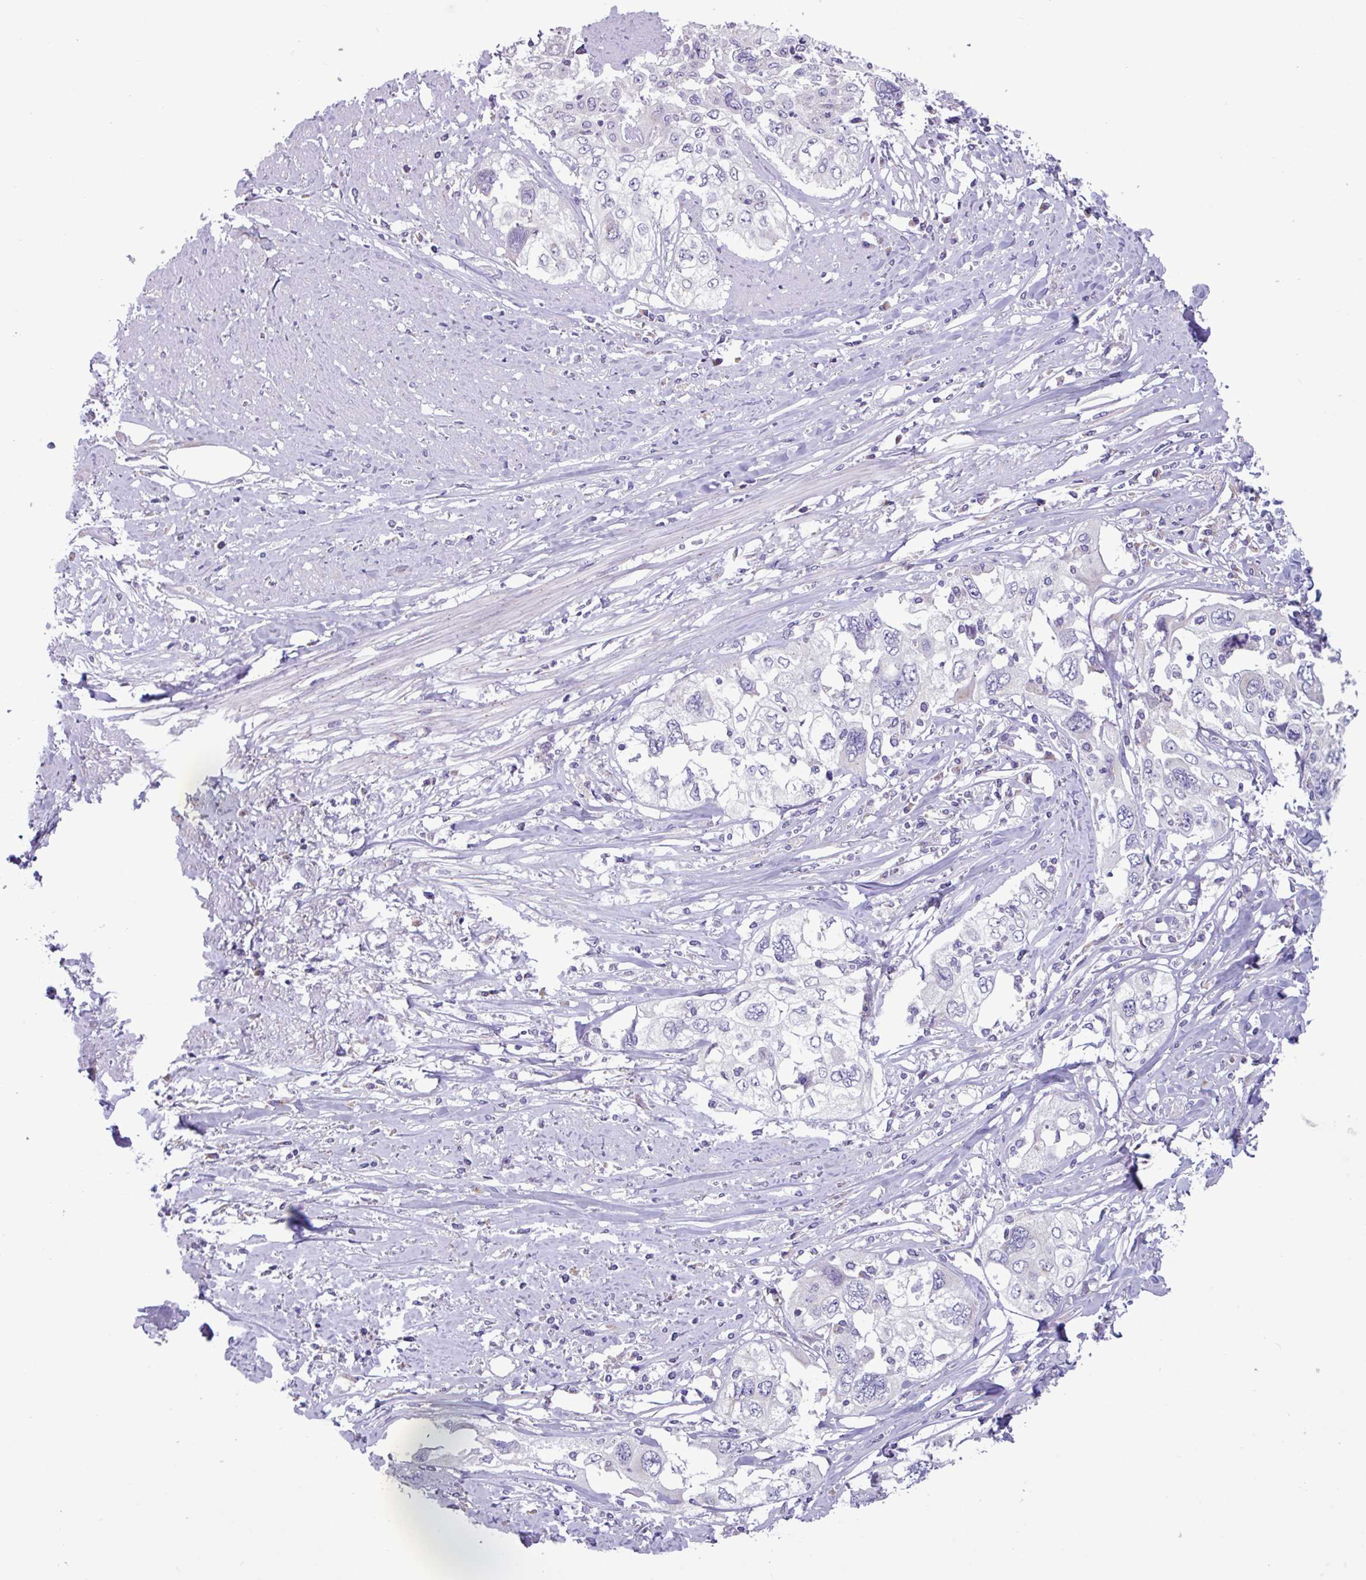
{"staining": {"intensity": "negative", "quantity": "none", "location": "none"}, "tissue": "cervical cancer", "cell_type": "Tumor cells", "image_type": "cancer", "snomed": [{"axis": "morphology", "description": "Squamous cell carcinoma, NOS"}, {"axis": "topography", "description": "Cervix"}], "caption": "The histopathology image exhibits no significant staining in tumor cells of squamous cell carcinoma (cervical).", "gene": "STIMATE", "patient": {"sex": "female", "age": 31}}